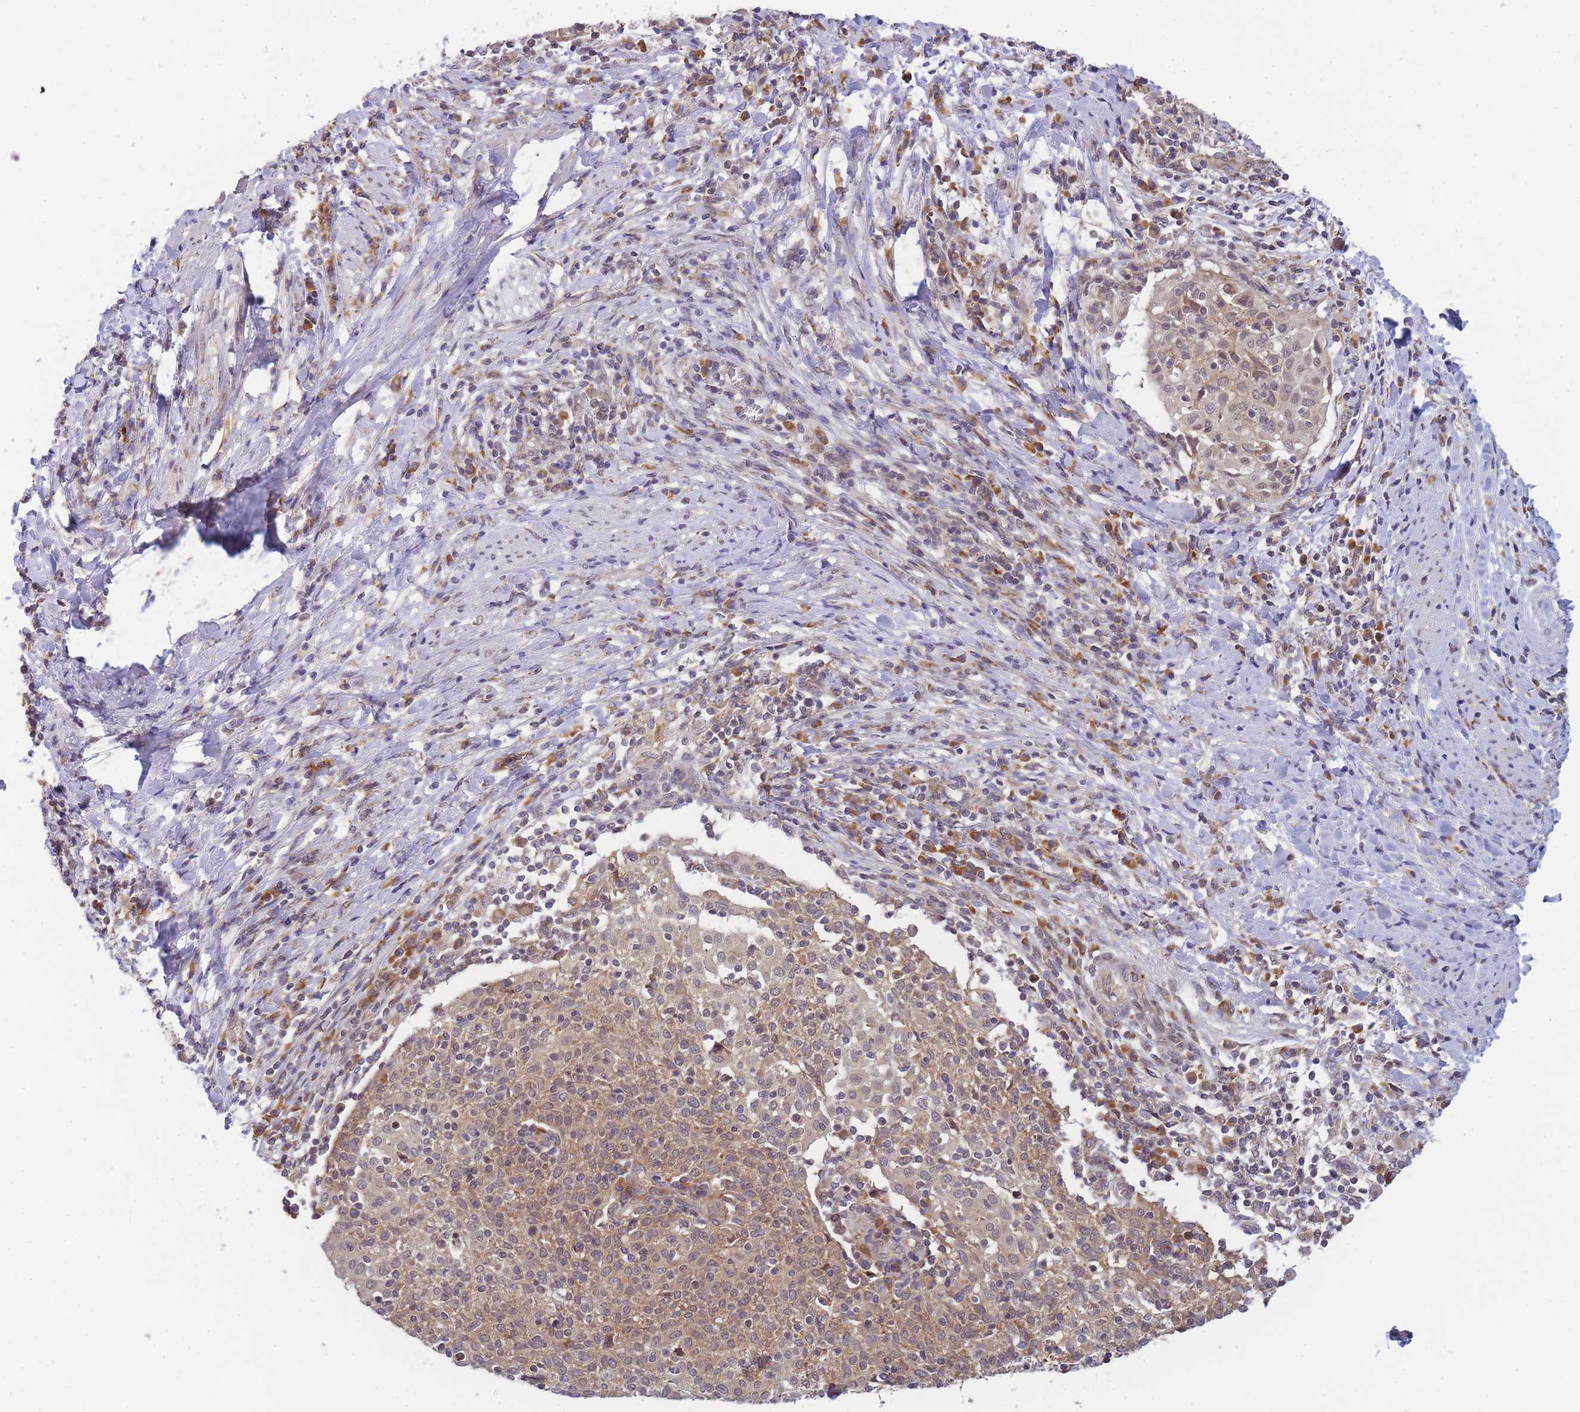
{"staining": {"intensity": "weak", "quantity": ">75%", "location": "cytoplasmic/membranous"}, "tissue": "cervical cancer", "cell_type": "Tumor cells", "image_type": "cancer", "snomed": [{"axis": "morphology", "description": "Squamous cell carcinoma, NOS"}, {"axis": "topography", "description": "Cervix"}], "caption": "DAB (3,3'-diaminobenzidine) immunohistochemical staining of human cervical squamous cell carcinoma displays weak cytoplasmic/membranous protein positivity in approximately >75% of tumor cells.", "gene": "MRPL23", "patient": {"sex": "female", "age": 52}}